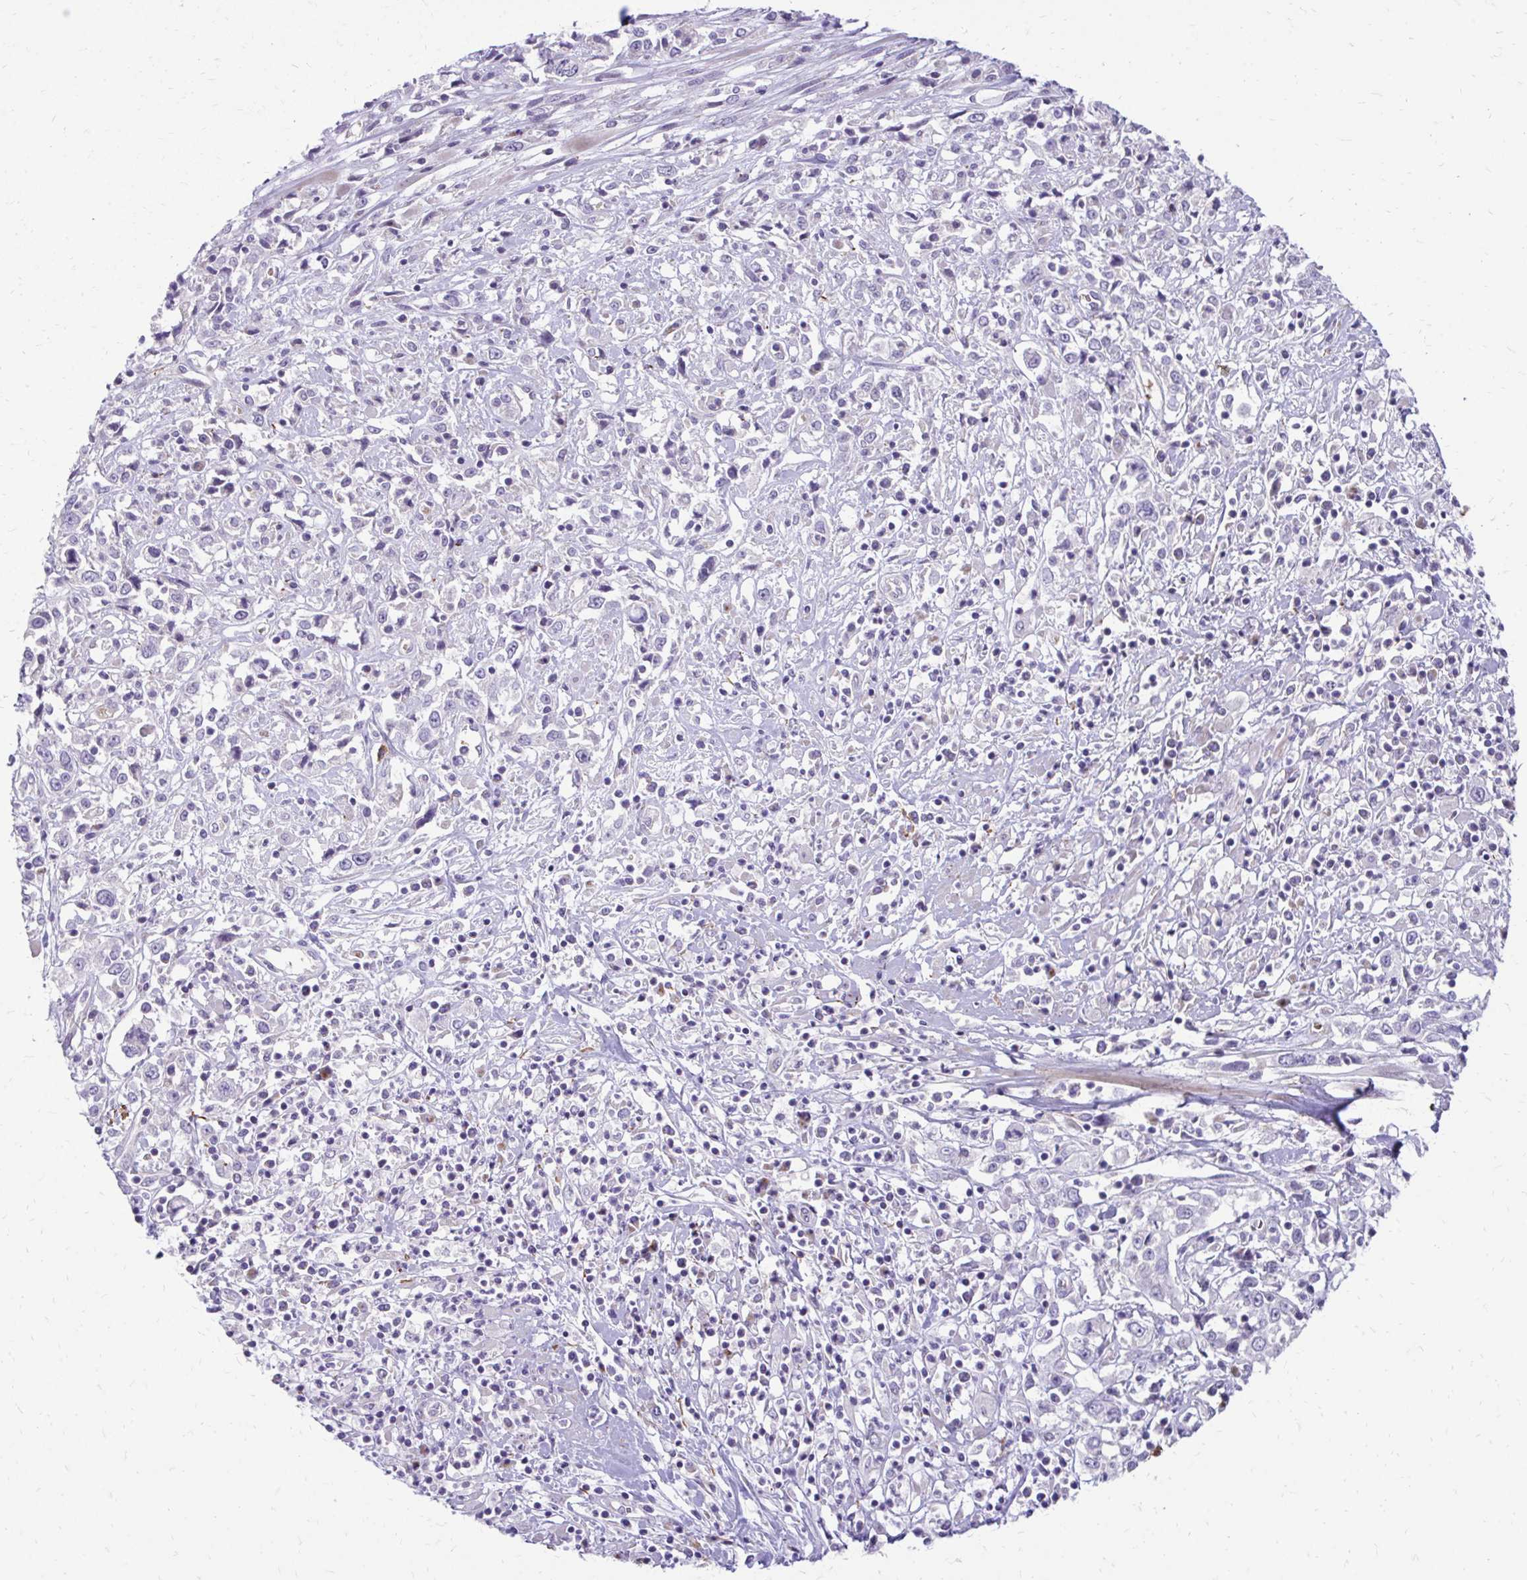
{"staining": {"intensity": "negative", "quantity": "none", "location": "none"}, "tissue": "cervical cancer", "cell_type": "Tumor cells", "image_type": "cancer", "snomed": [{"axis": "morphology", "description": "Adenocarcinoma, NOS"}, {"axis": "topography", "description": "Cervix"}], "caption": "The immunohistochemistry image has no significant expression in tumor cells of cervical adenocarcinoma tissue.", "gene": "FUNDC2", "patient": {"sex": "female", "age": 40}}